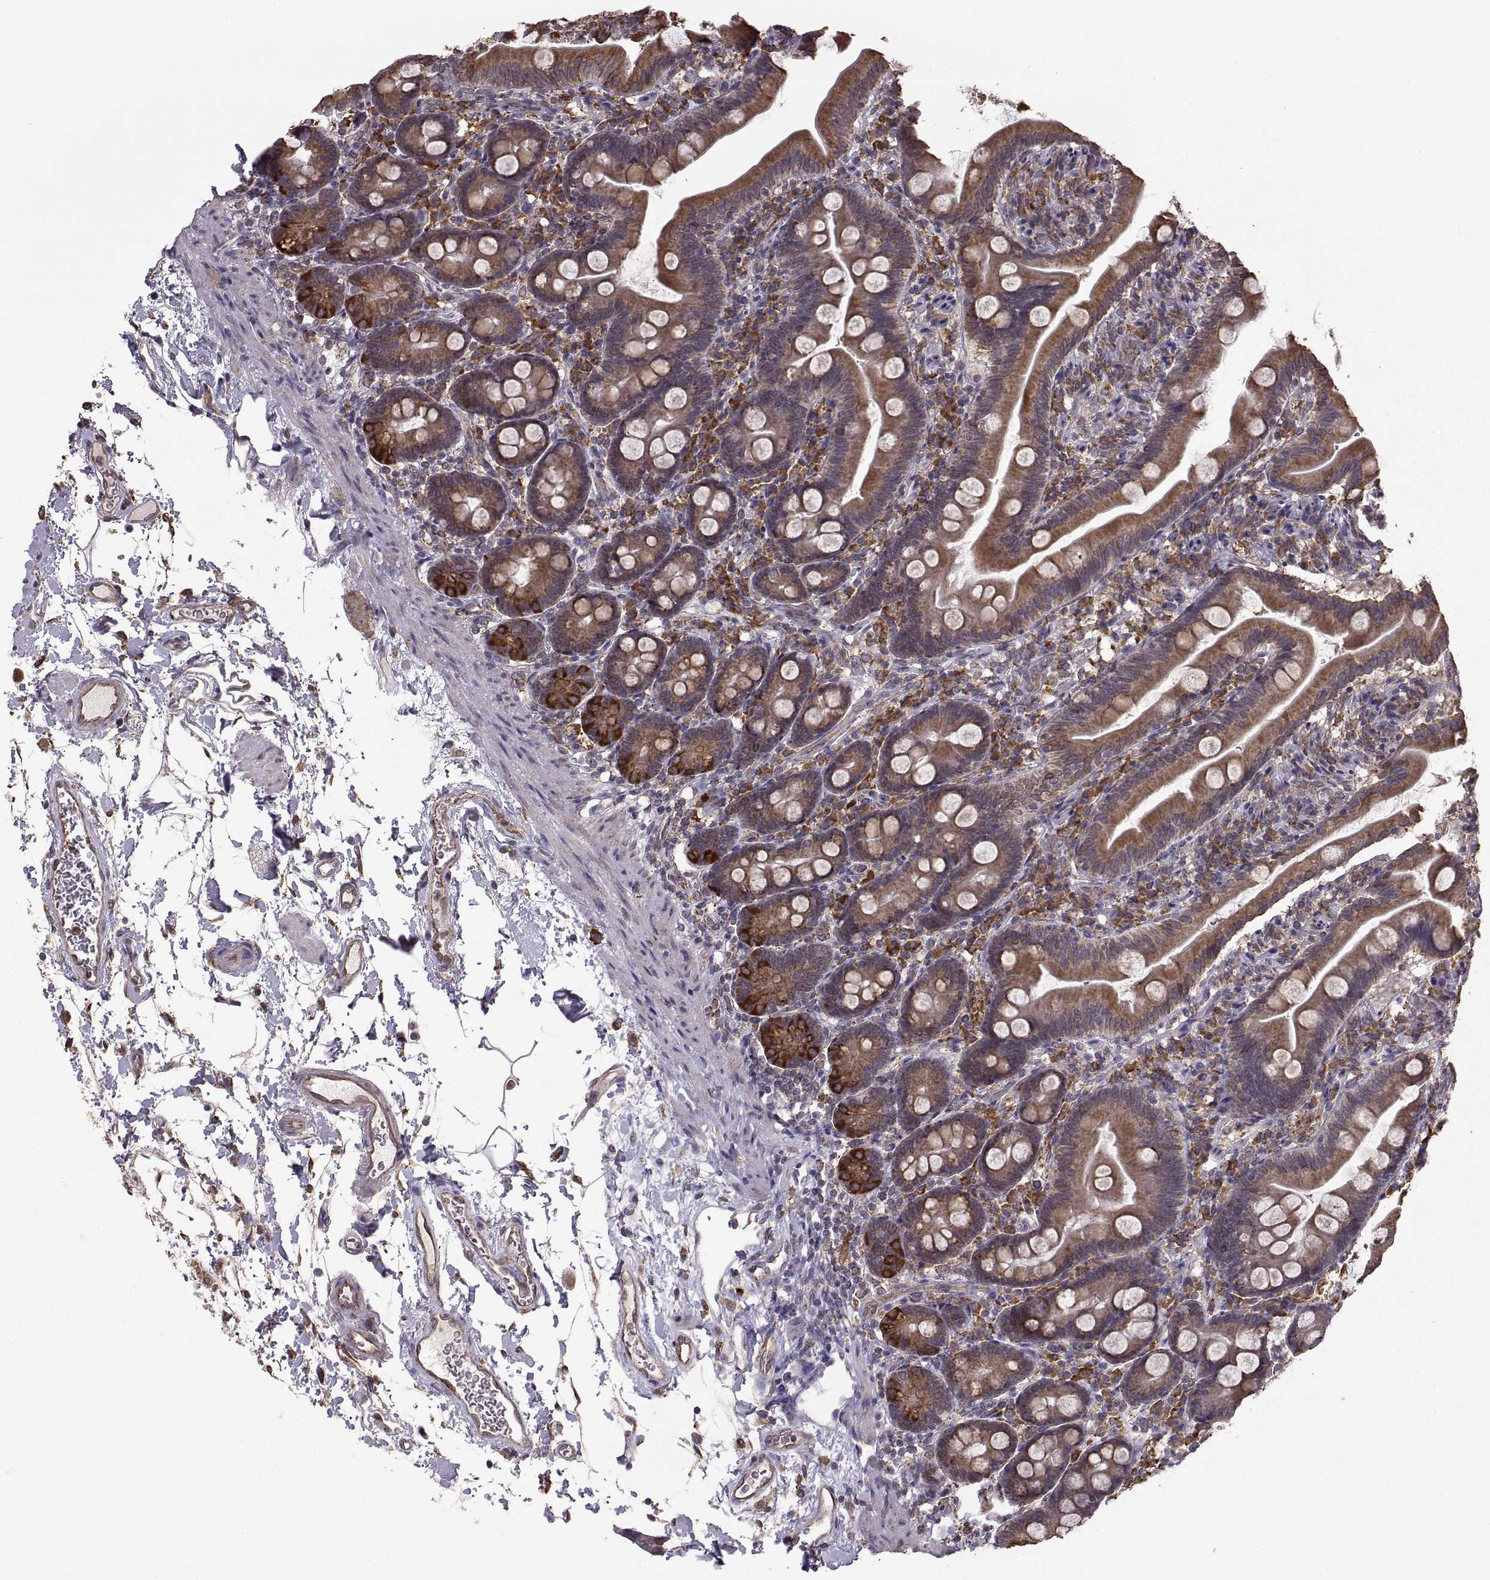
{"staining": {"intensity": "strong", "quantity": "25%-75%", "location": "cytoplasmic/membranous"}, "tissue": "small intestine", "cell_type": "Glandular cells", "image_type": "normal", "snomed": [{"axis": "morphology", "description": "Normal tissue, NOS"}, {"axis": "topography", "description": "Small intestine"}], "caption": "Unremarkable small intestine displays strong cytoplasmic/membranous expression in about 25%-75% of glandular cells (Brightfield microscopy of DAB IHC at high magnification)..", "gene": "PDIA3", "patient": {"sex": "female", "age": 44}}